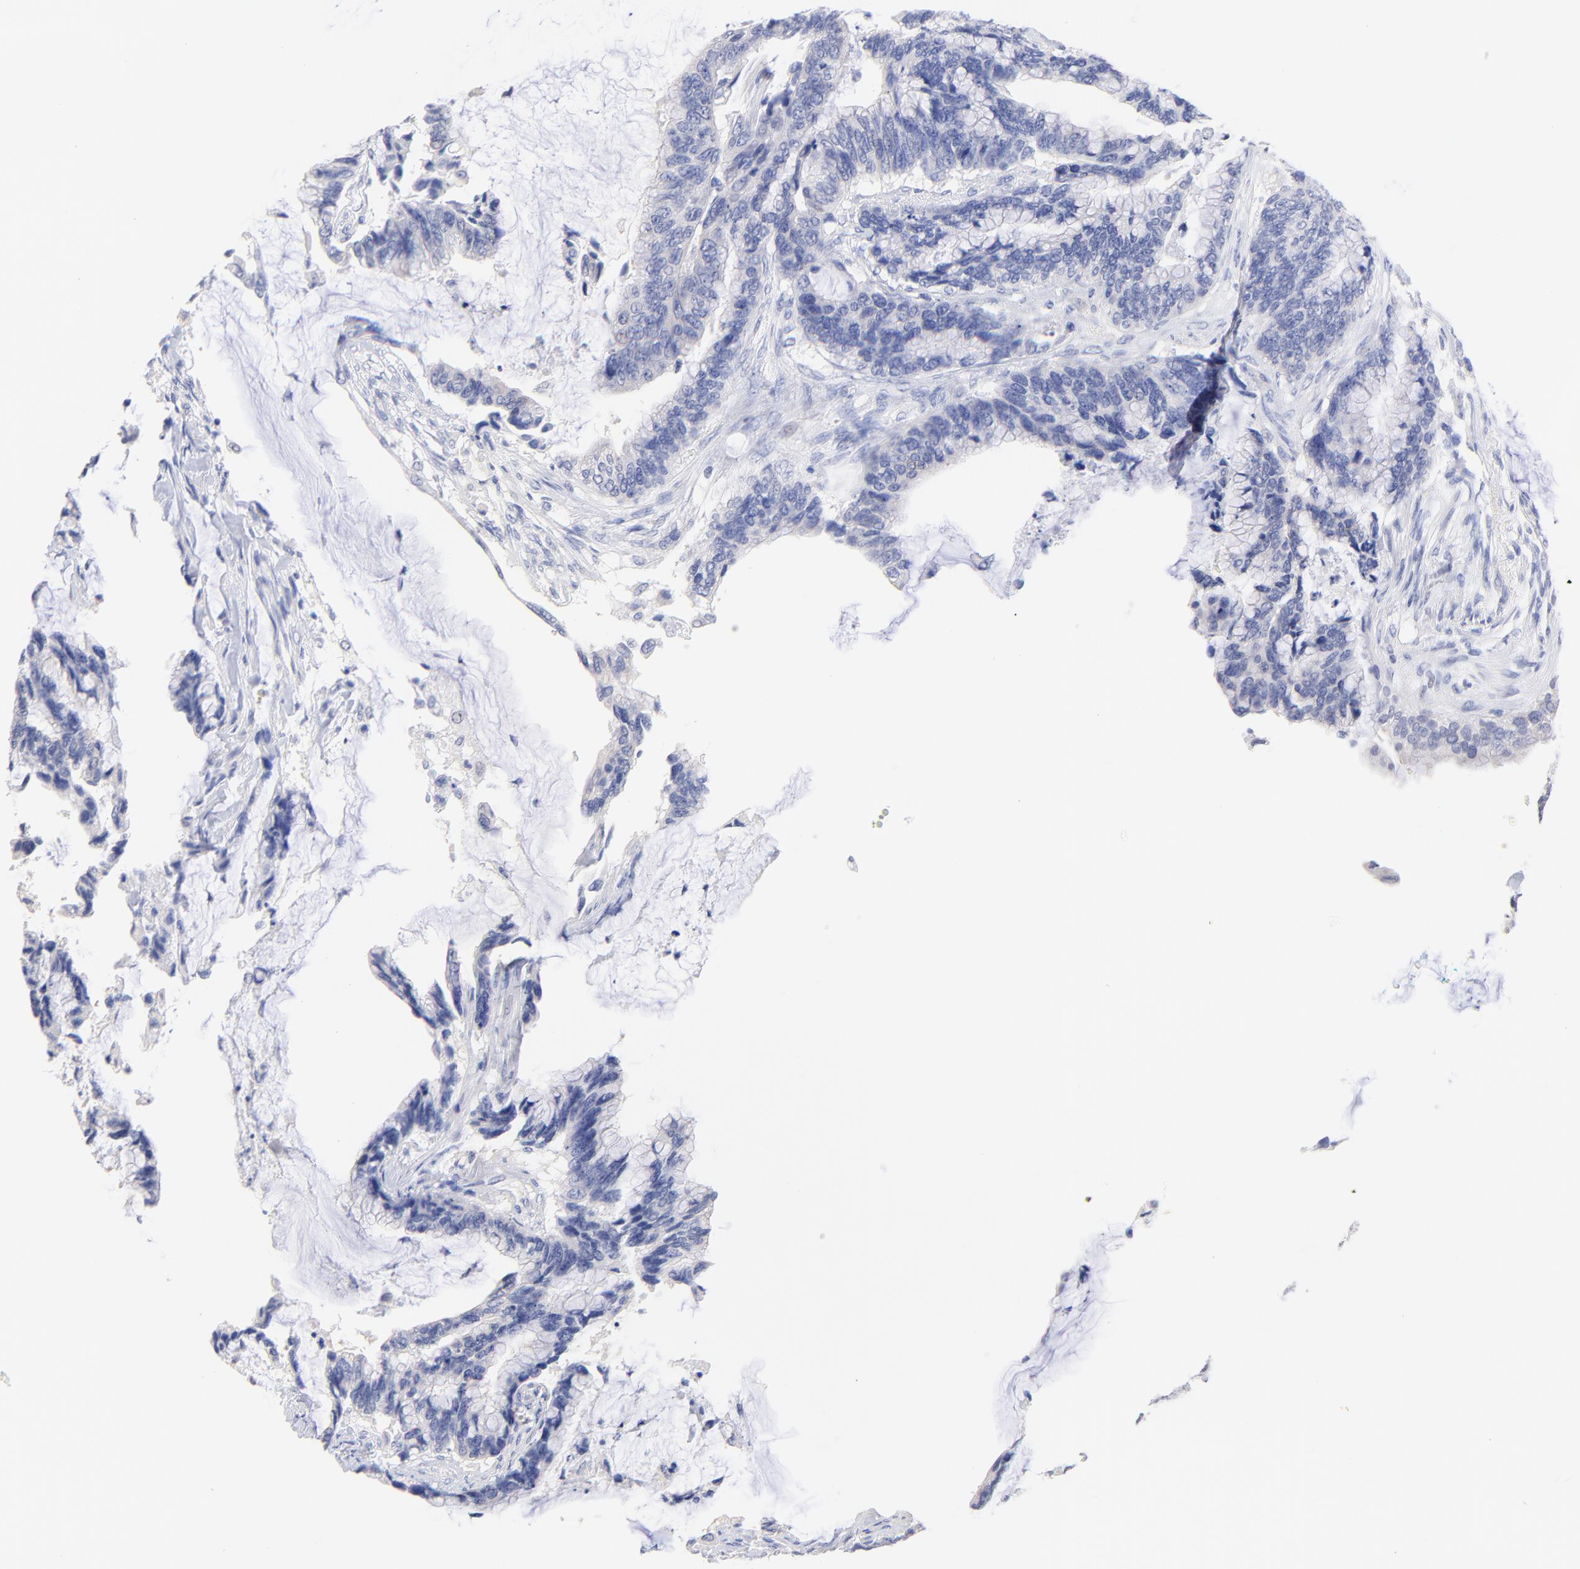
{"staining": {"intensity": "negative", "quantity": "none", "location": "none"}, "tissue": "colorectal cancer", "cell_type": "Tumor cells", "image_type": "cancer", "snomed": [{"axis": "morphology", "description": "Adenocarcinoma, NOS"}, {"axis": "topography", "description": "Rectum"}], "caption": "Micrograph shows no significant protein positivity in tumor cells of colorectal adenocarcinoma.", "gene": "CFAP57", "patient": {"sex": "female", "age": 59}}